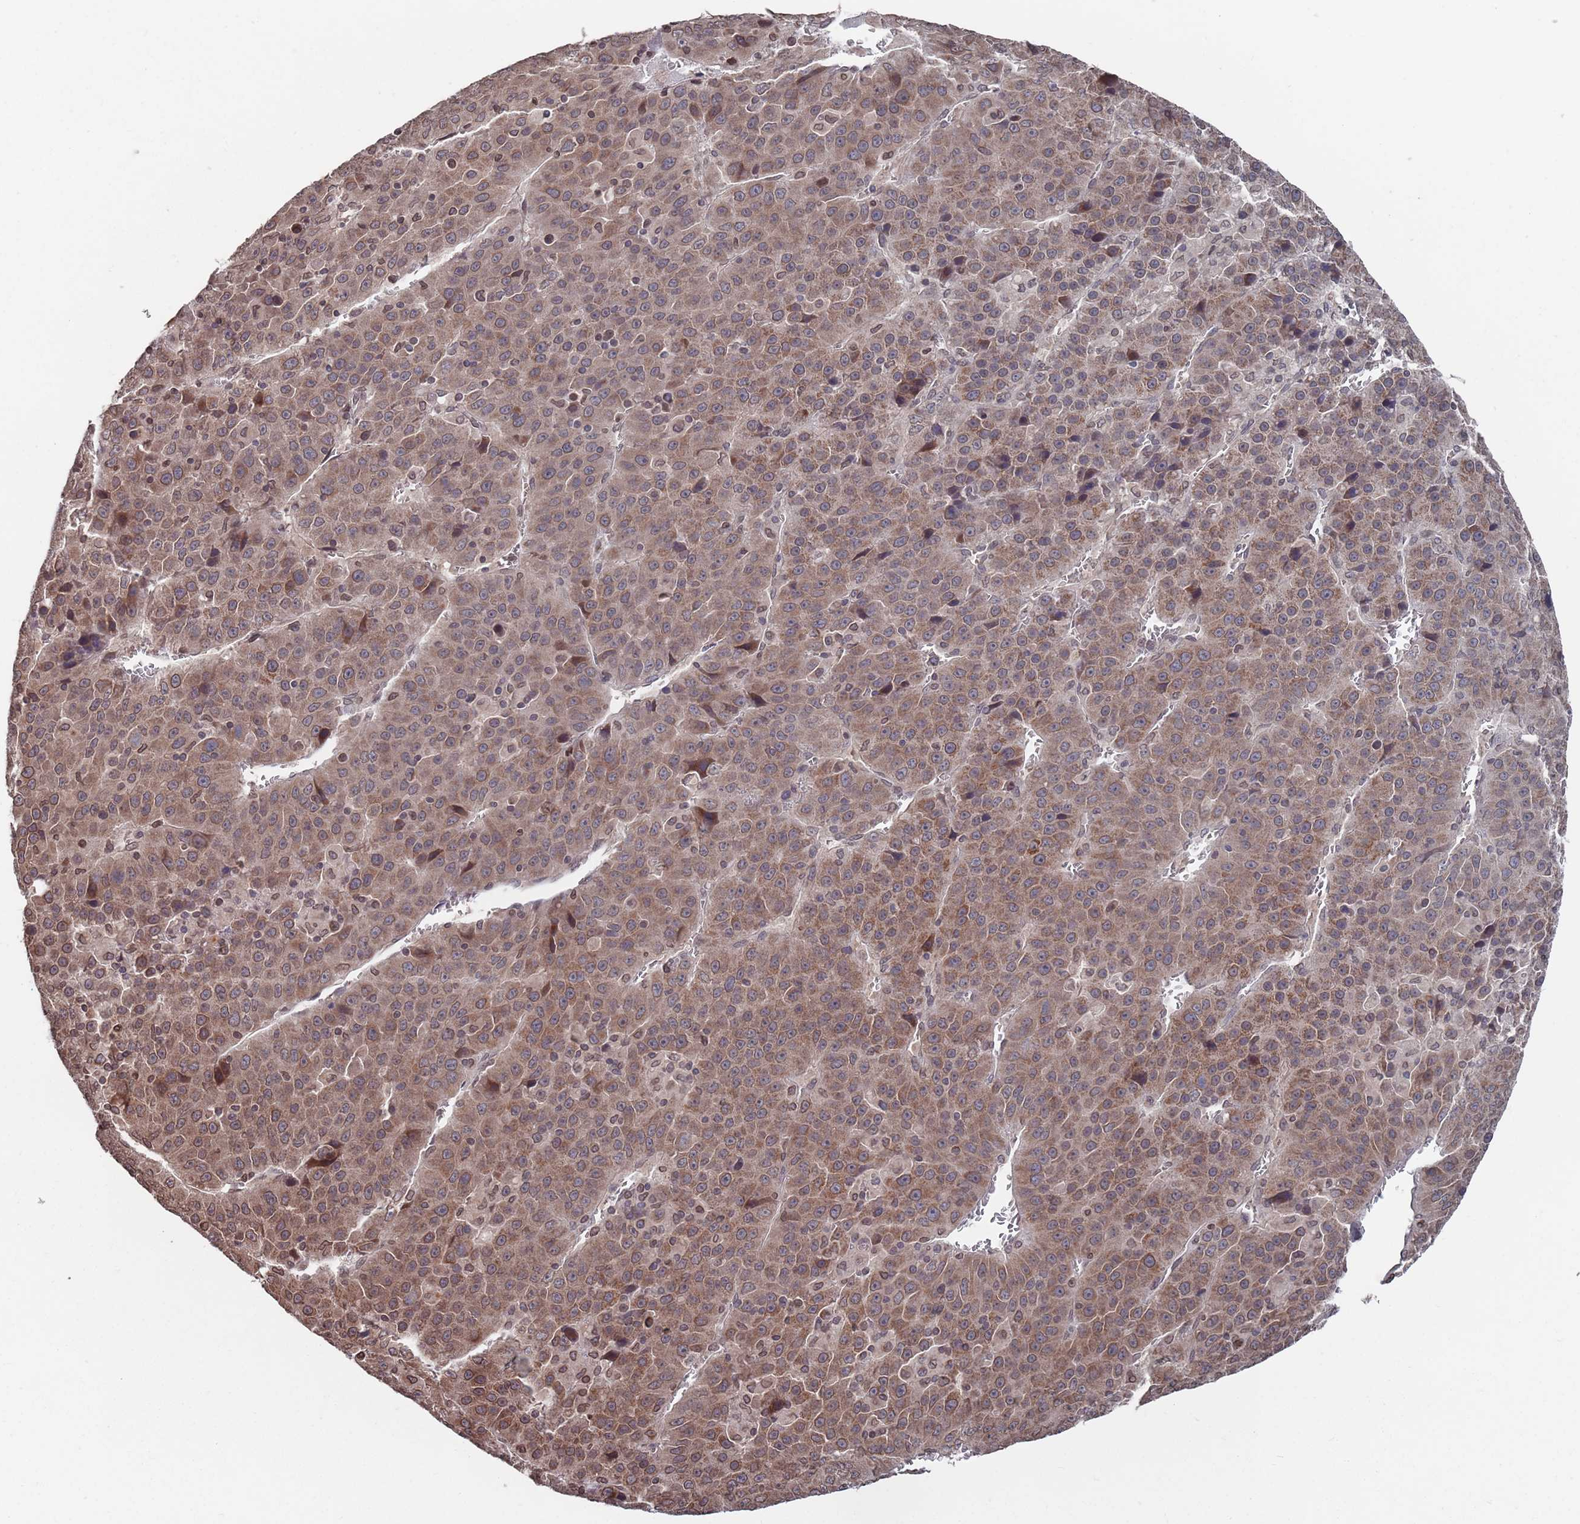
{"staining": {"intensity": "moderate", "quantity": ">75%", "location": "cytoplasmic/membranous,nuclear"}, "tissue": "liver cancer", "cell_type": "Tumor cells", "image_type": "cancer", "snomed": [{"axis": "morphology", "description": "Carcinoma, Hepatocellular, NOS"}, {"axis": "topography", "description": "Liver"}], "caption": "Tumor cells exhibit medium levels of moderate cytoplasmic/membranous and nuclear positivity in about >75% of cells in human hepatocellular carcinoma (liver).", "gene": "SDHAF3", "patient": {"sex": "female", "age": 53}}